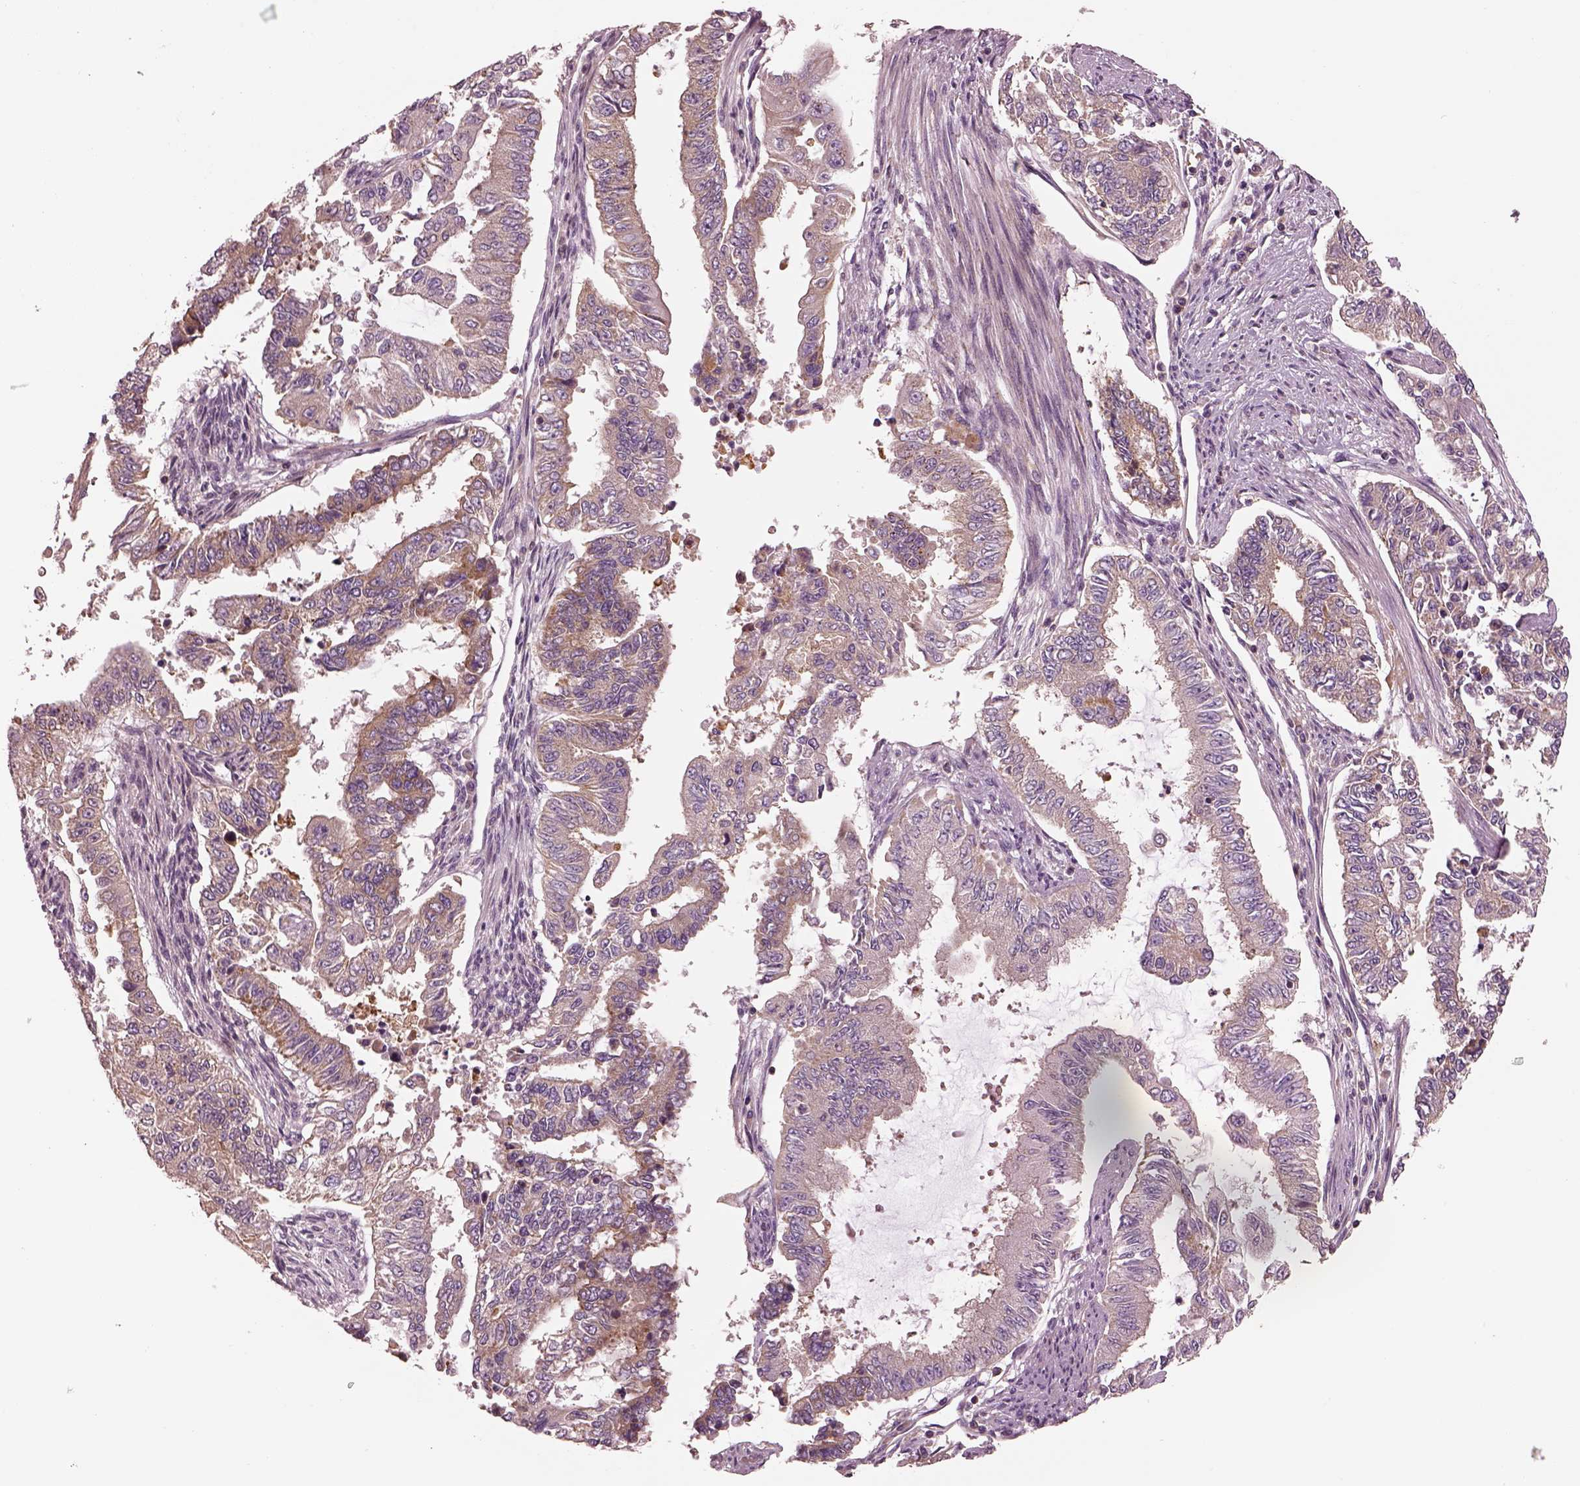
{"staining": {"intensity": "weak", "quantity": "<25%", "location": "cytoplasmic/membranous"}, "tissue": "endometrial cancer", "cell_type": "Tumor cells", "image_type": "cancer", "snomed": [{"axis": "morphology", "description": "Adenocarcinoma, NOS"}, {"axis": "topography", "description": "Uterus"}], "caption": "Tumor cells show no significant positivity in endometrial cancer (adenocarcinoma). Brightfield microscopy of immunohistochemistry (IHC) stained with DAB (brown) and hematoxylin (blue), captured at high magnification.", "gene": "CAD", "patient": {"sex": "female", "age": 59}}